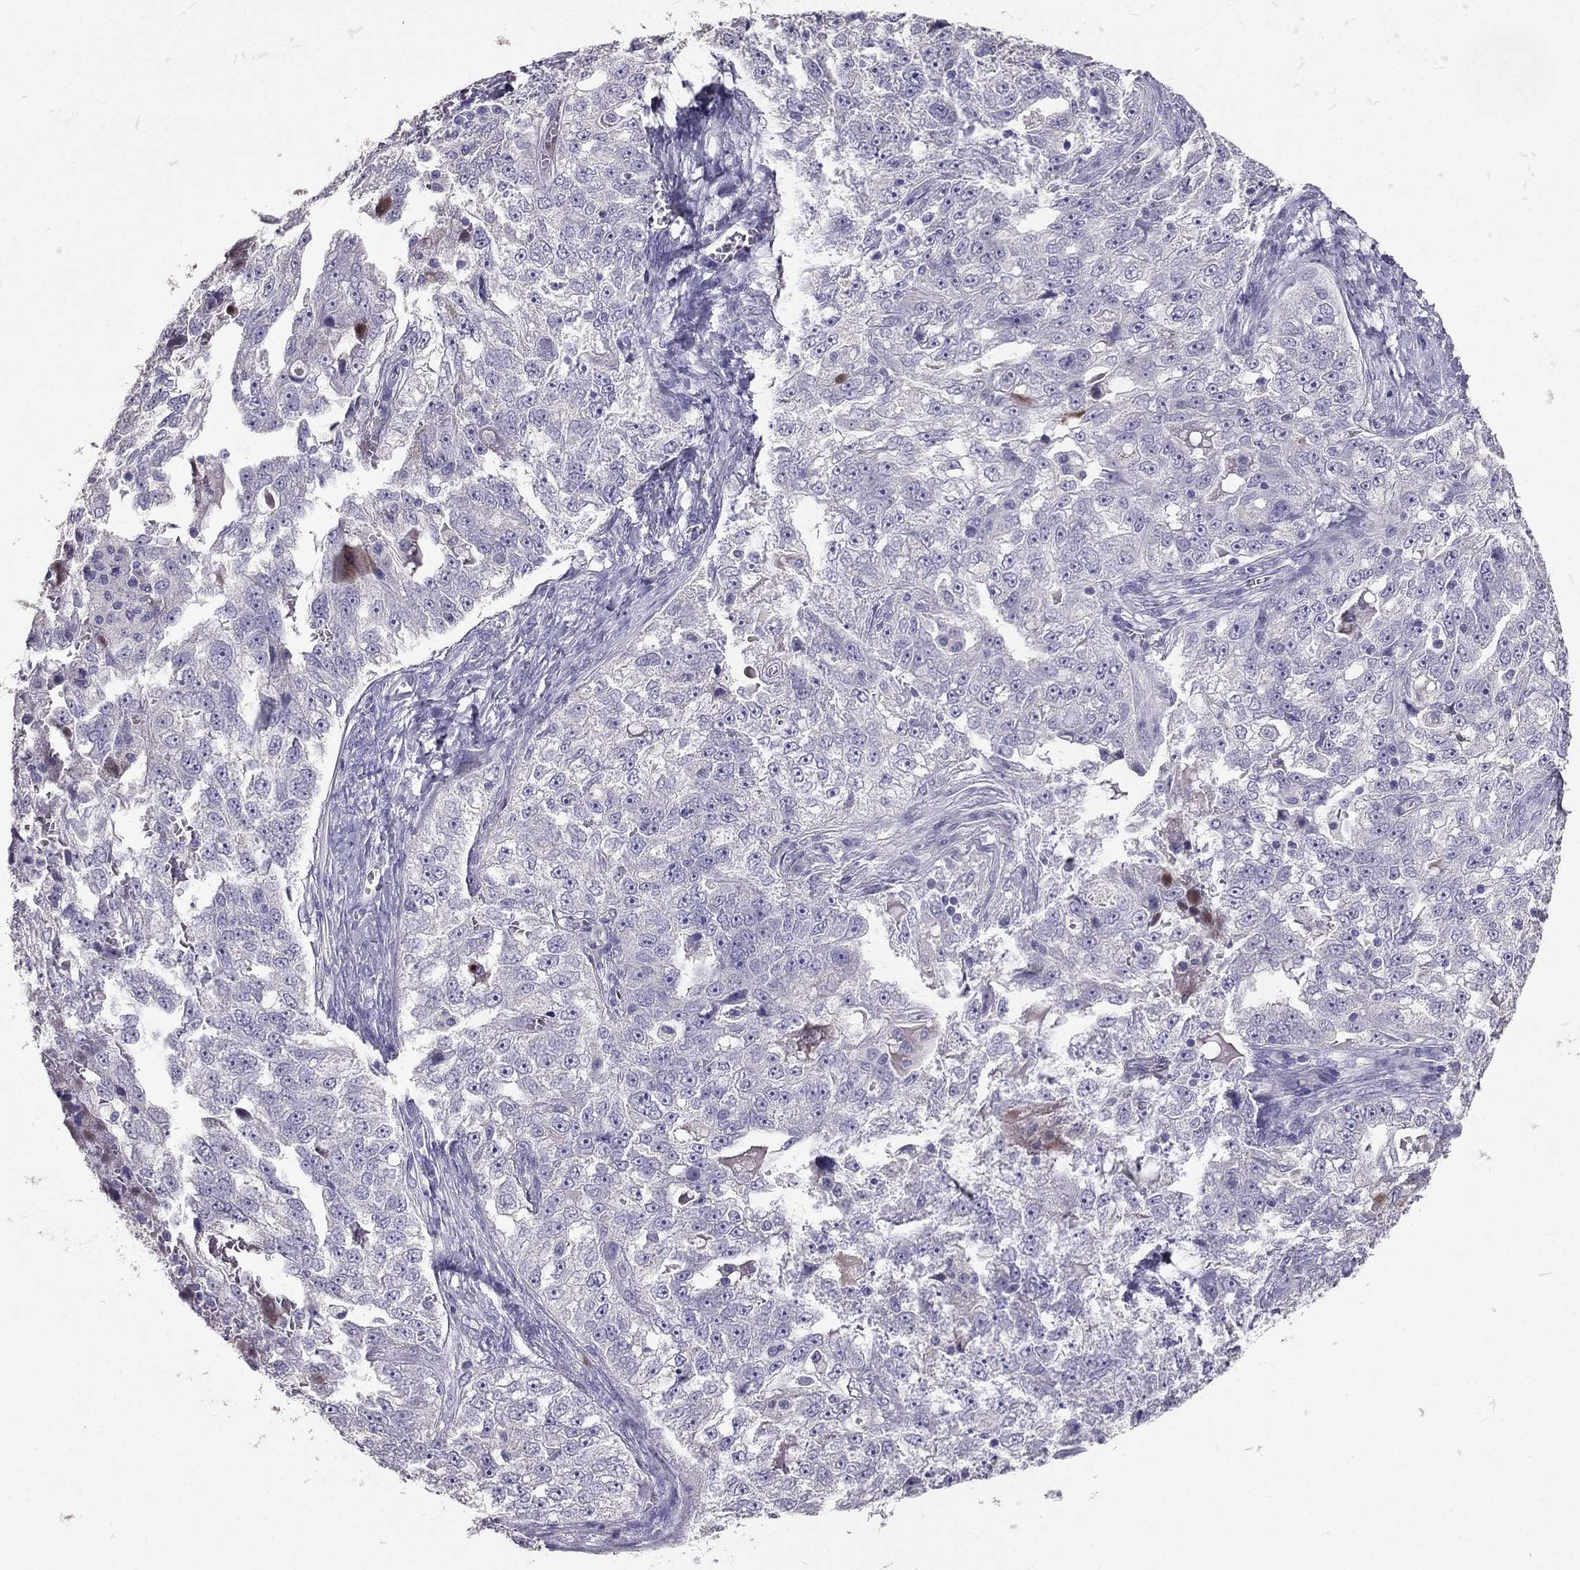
{"staining": {"intensity": "negative", "quantity": "none", "location": "none"}, "tissue": "ovarian cancer", "cell_type": "Tumor cells", "image_type": "cancer", "snomed": [{"axis": "morphology", "description": "Cystadenocarcinoma, serous, NOS"}, {"axis": "topography", "description": "Ovary"}], "caption": "Protein analysis of ovarian cancer (serous cystadenocarcinoma) exhibits no significant staining in tumor cells.", "gene": "SCG5", "patient": {"sex": "female", "age": 51}}